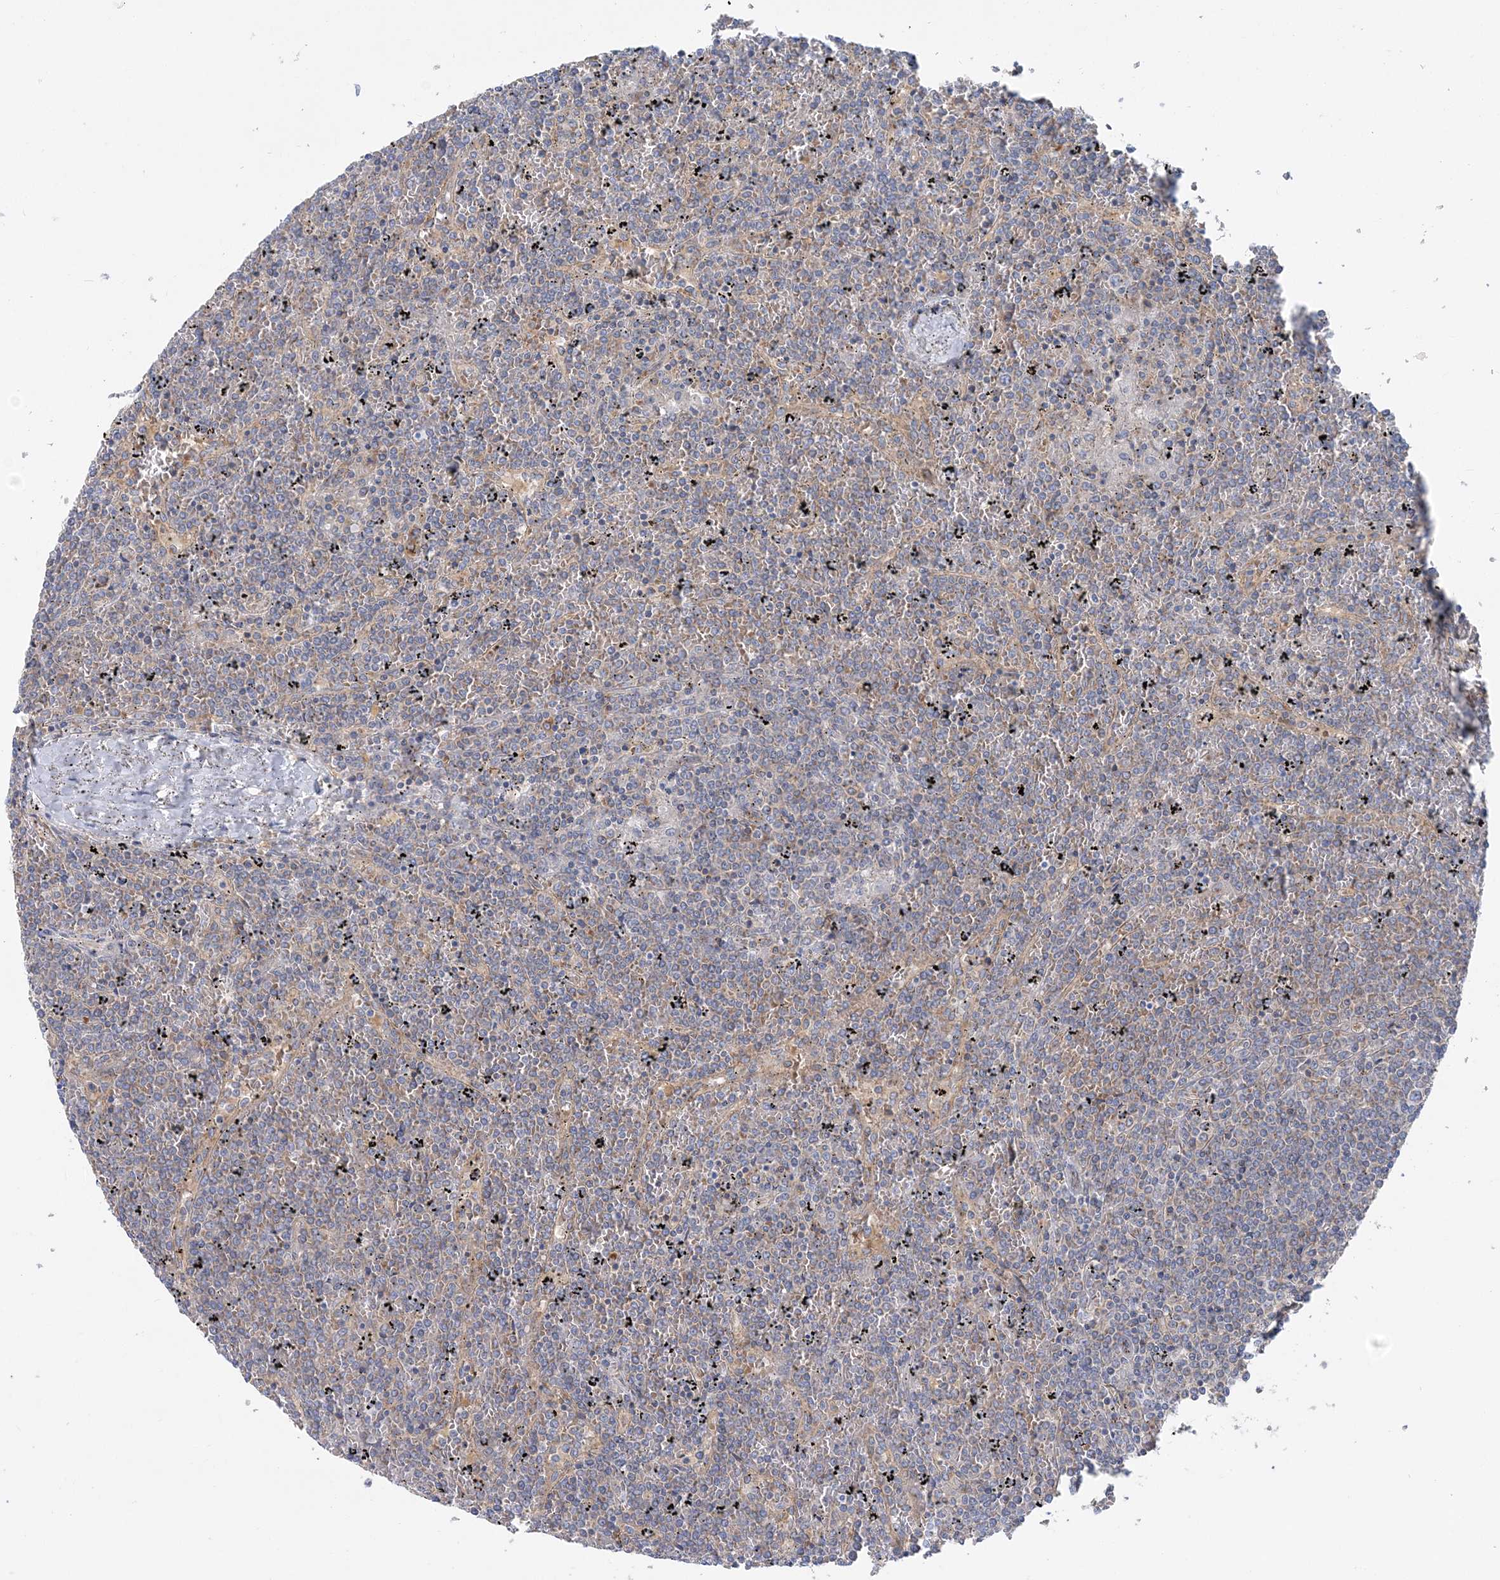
{"staining": {"intensity": "negative", "quantity": "none", "location": "none"}, "tissue": "lymphoma", "cell_type": "Tumor cells", "image_type": "cancer", "snomed": [{"axis": "morphology", "description": "Malignant lymphoma, non-Hodgkin's type, Low grade"}, {"axis": "topography", "description": "Spleen"}], "caption": "Tumor cells are negative for protein expression in human malignant lymphoma, non-Hodgkin's type (low-grade). (DAB immunohistochemistry (IHC), high magnification).", "gene": "FAM114A2", "patient": {"sex": "female", "age": 19}}